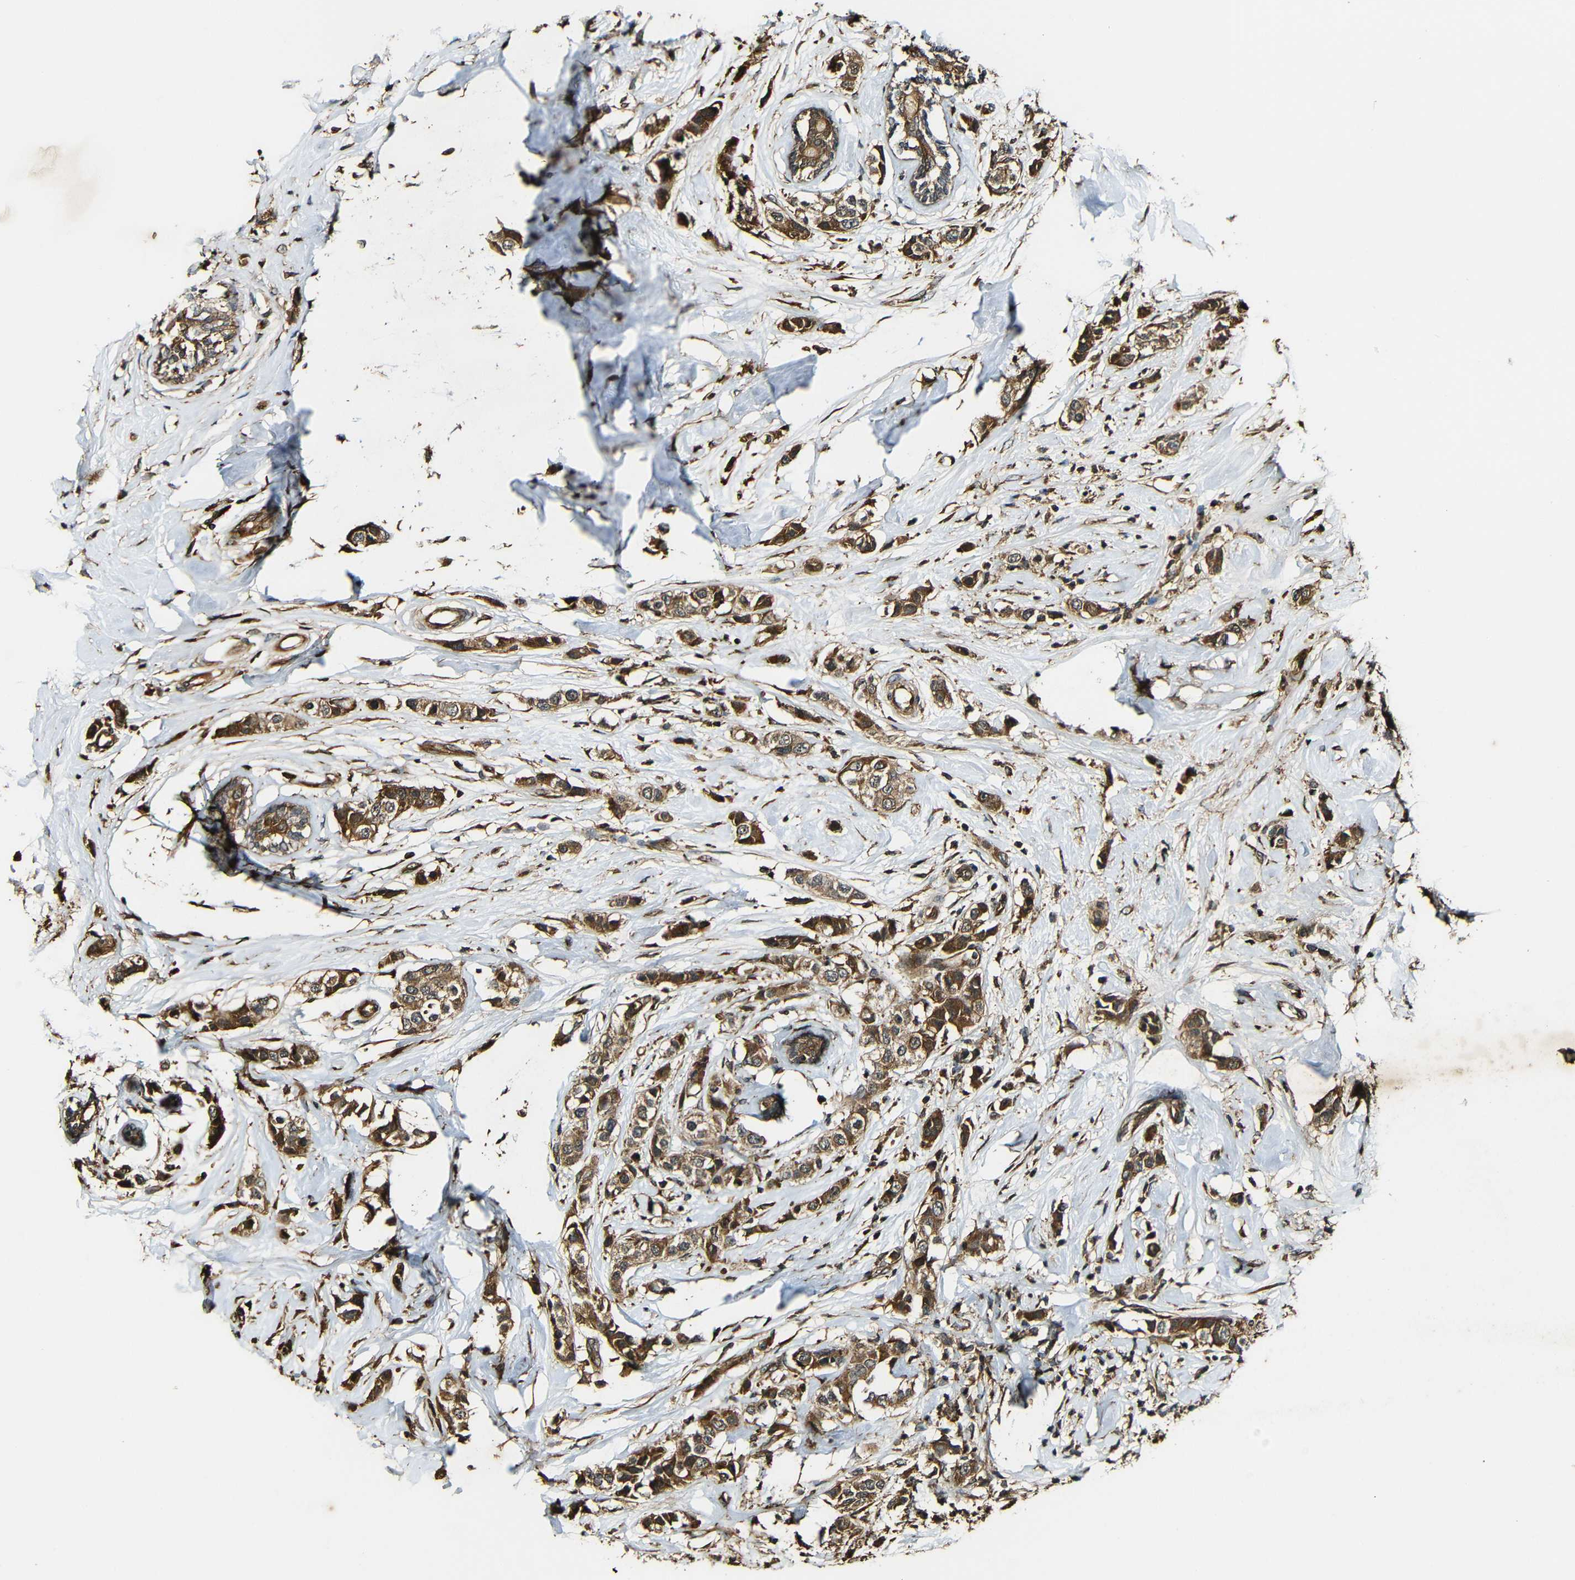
{"staining": {"intensity": "strong", "quantity": ">75%", "location": "cytoplasmic/membranous"}, "tissue": "breast cancer", "cell_type": "Tumor cells", "image_type": "cancer", "snomed": [{"axis": "morphology", "description": "Normal tissue, NOS"}, {"axis": "morphology", "description": "Duct carcinoma"}, {"axis": "topography", "description": "Breast"}], "caption": "High-power microscopy captured an immunohistochemistry (IHC) image of invasive ductal carcinoma (breast), revealing strong cytoplasmic/membranous expression in approximately >75% of tumor cells. The protein is shown in brown color, while the nuclei are stained blue.", "gene": "CASP8", "patient": {"sex": "female", "age": 50}}